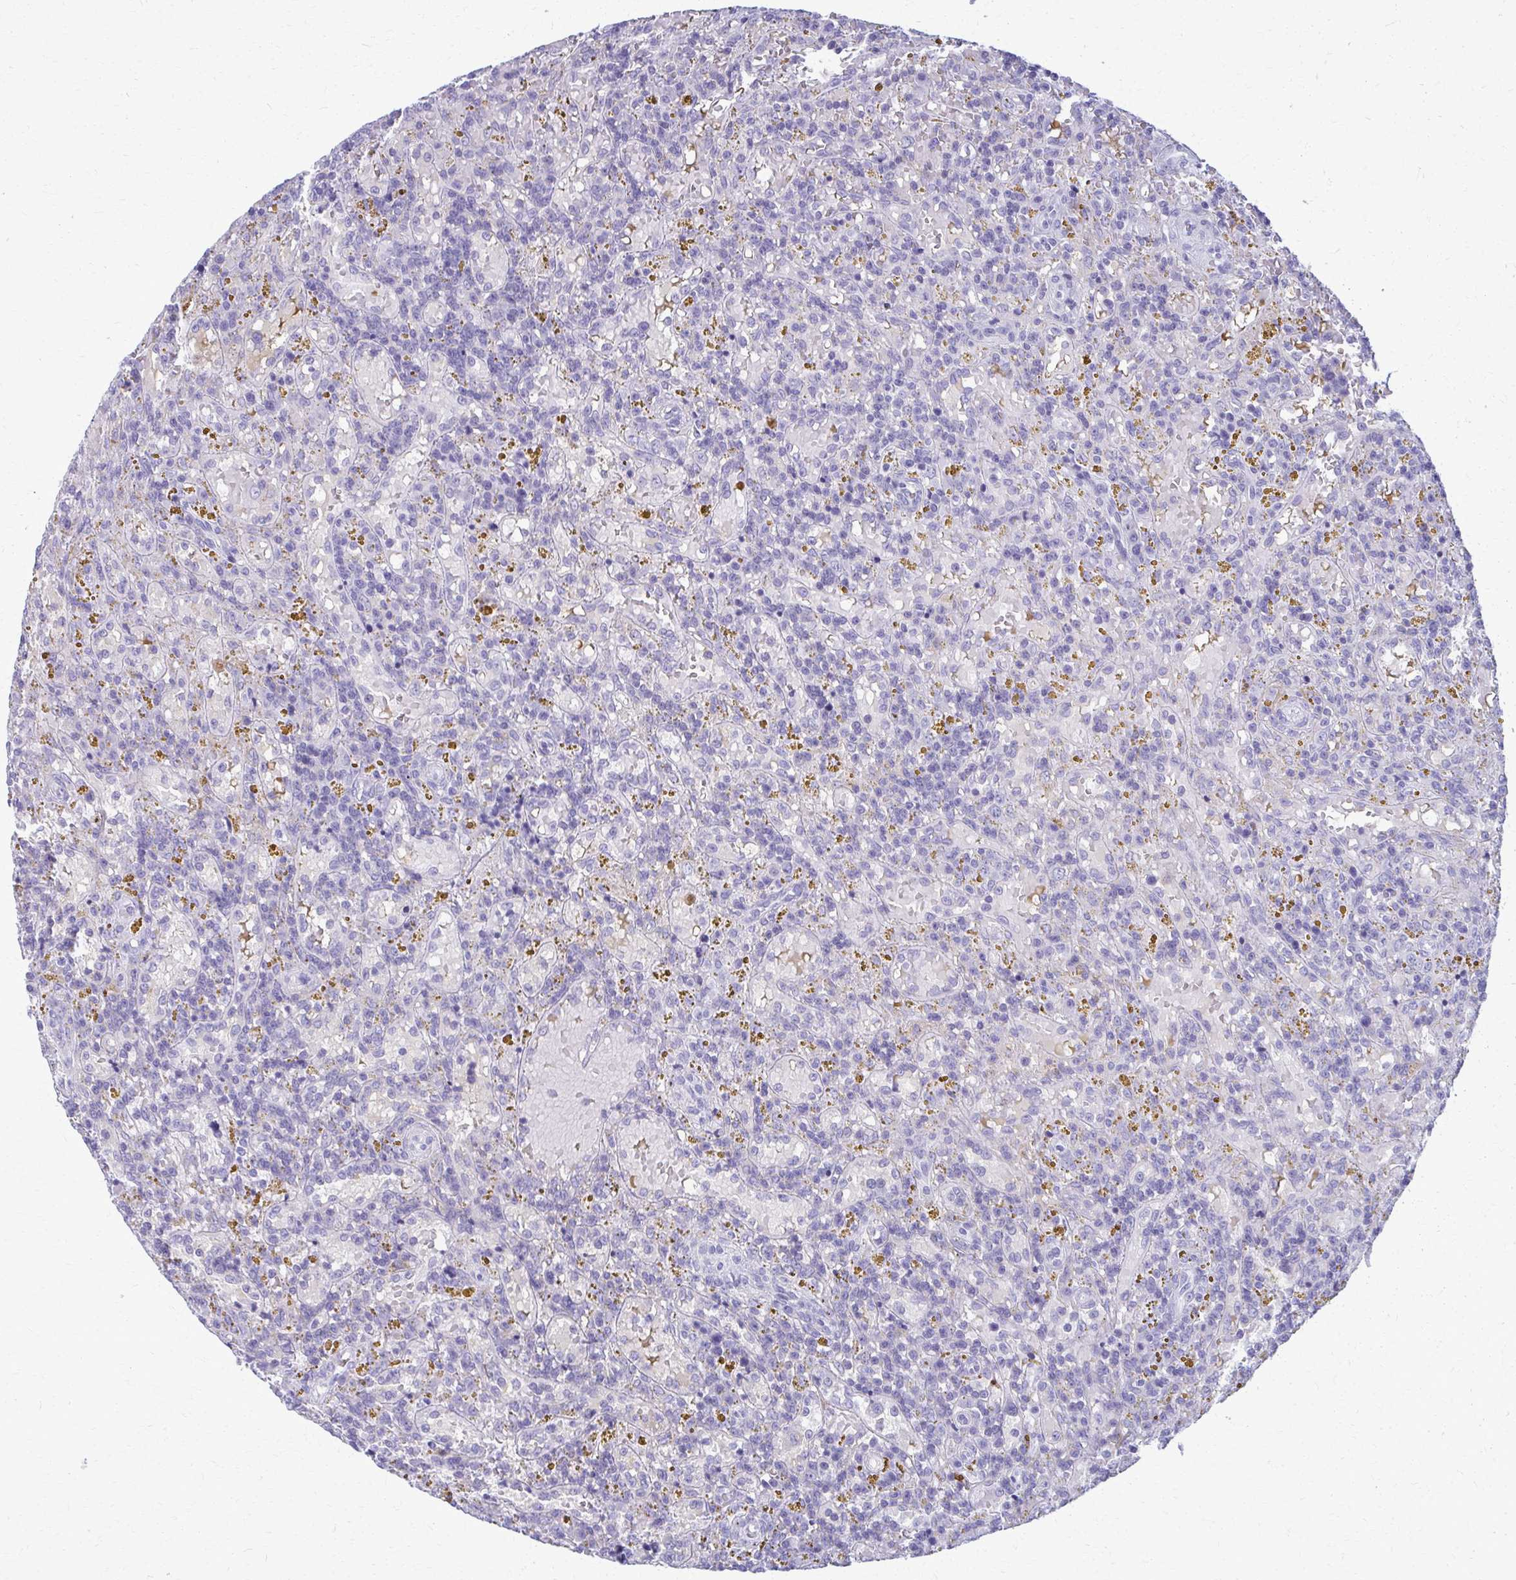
{"staining": {"intensity": "negative", "quantity": "none", "location": "none"}, "tissue": "lymphoma", "cell_type": "Tumor cells", "image_type": "cancer", "snomed": [{"axis": "morphology", "description": "Malignant lymphoma, non-Hodgkin's type, Low grade"}, {"axis": "topography", "description": "Spleen"}], "caption": "IHC of human lymphoma shows no staining in tumor cells.", "gene": "ACSM2B", "patient": {"sex": "female", "age": 65}}